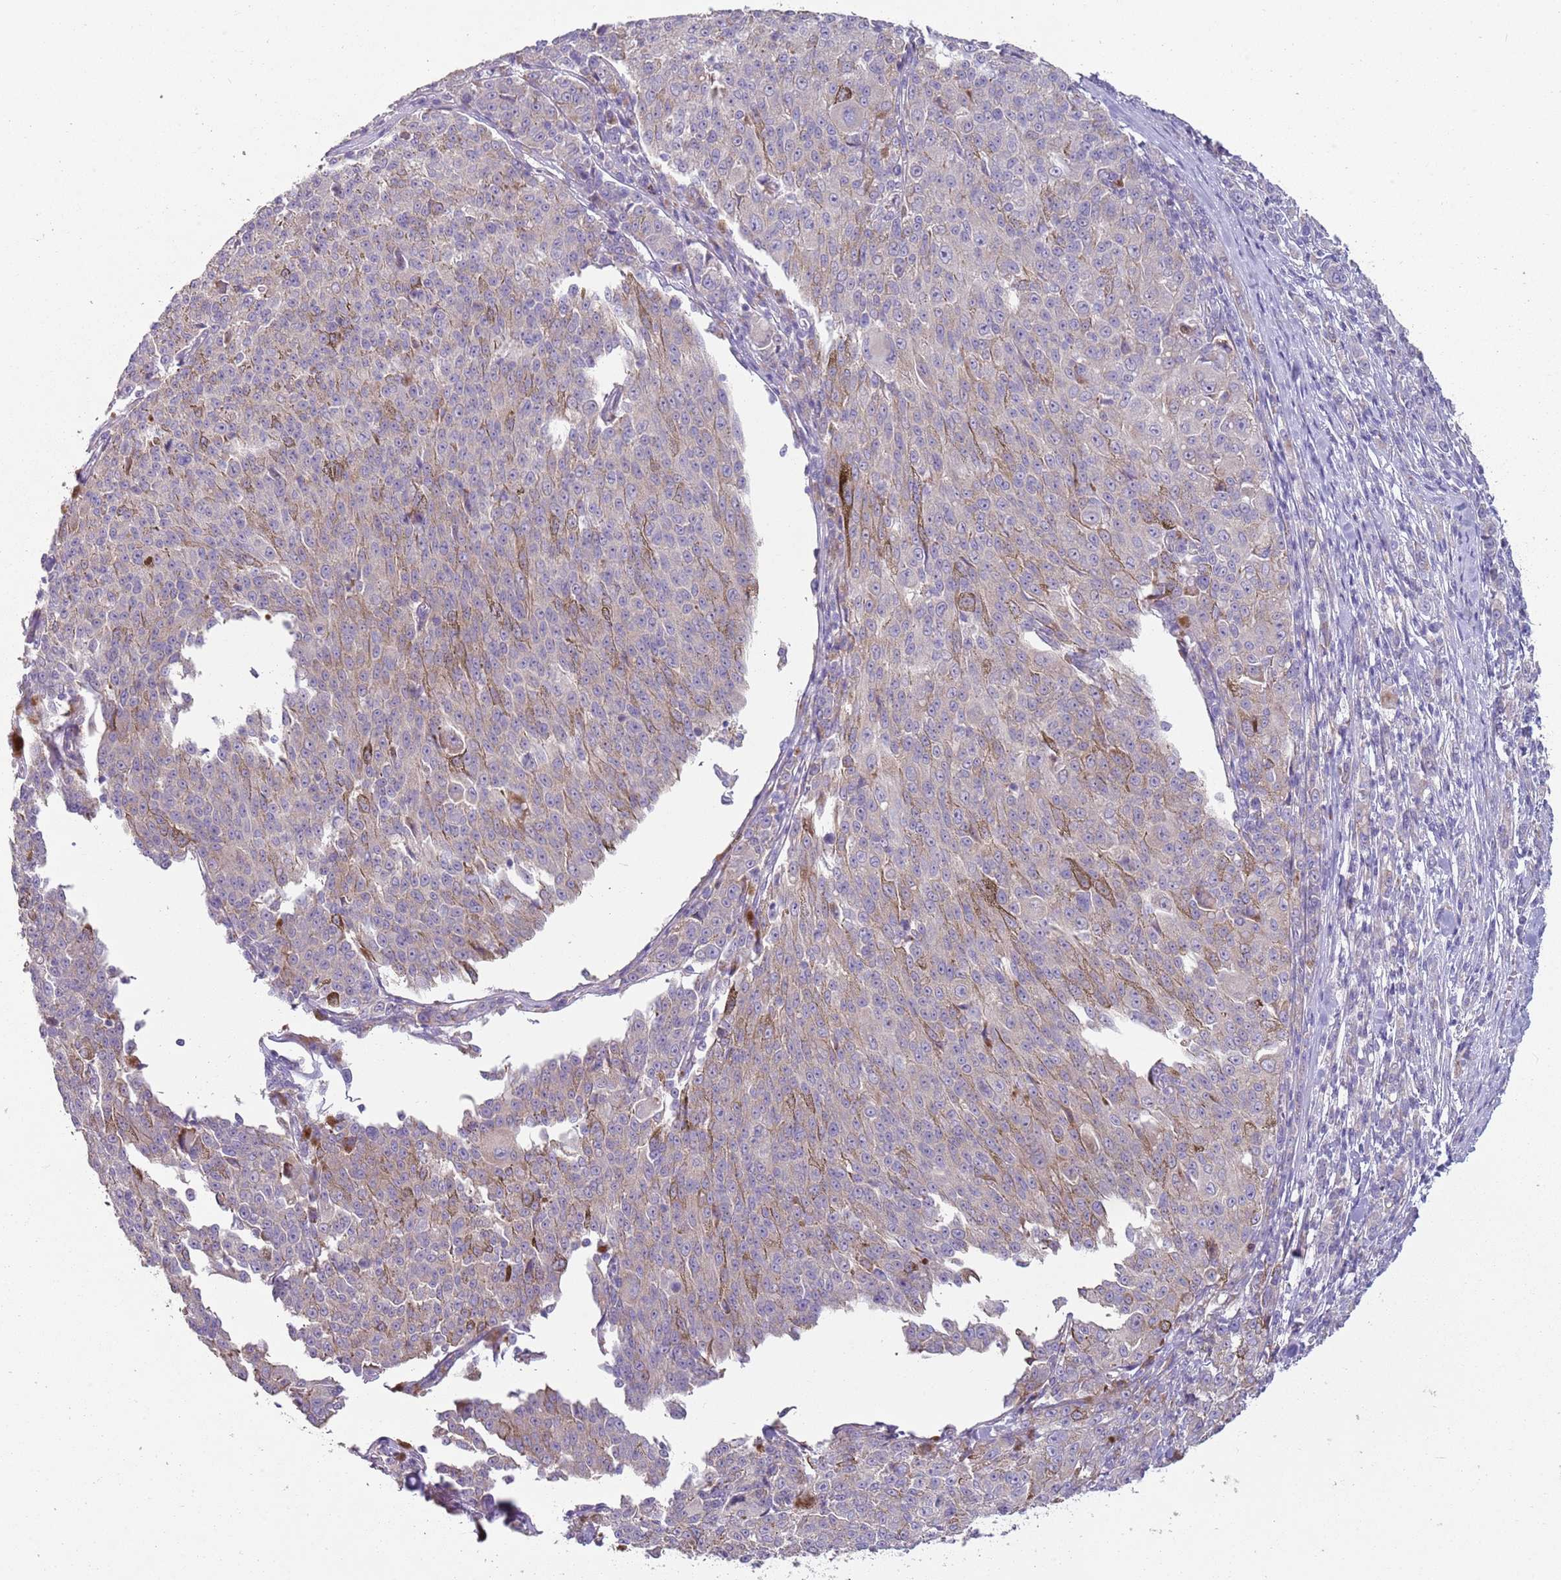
{"staining": {"intensity": "weak", "quantity": "<25%", "location": "cytoplasmic/membranous"}, "tissue": "melanoma", "cell_type": "Tumor cells", "image_type": "cancer", "snomed": [{"axis": "morphology", "description": "Malignant melanoma, NOS"}, {"axis": "topography", "description": "Skin"}], "caption": "Immunohistochemistry (IHC) image of neoplastic tissue: malignant melanoma stained with DAB exhibits no significant protein staining in tumor cells.", "gene": "ZNF583", "patient": {"sex": "female", "age": 52}}